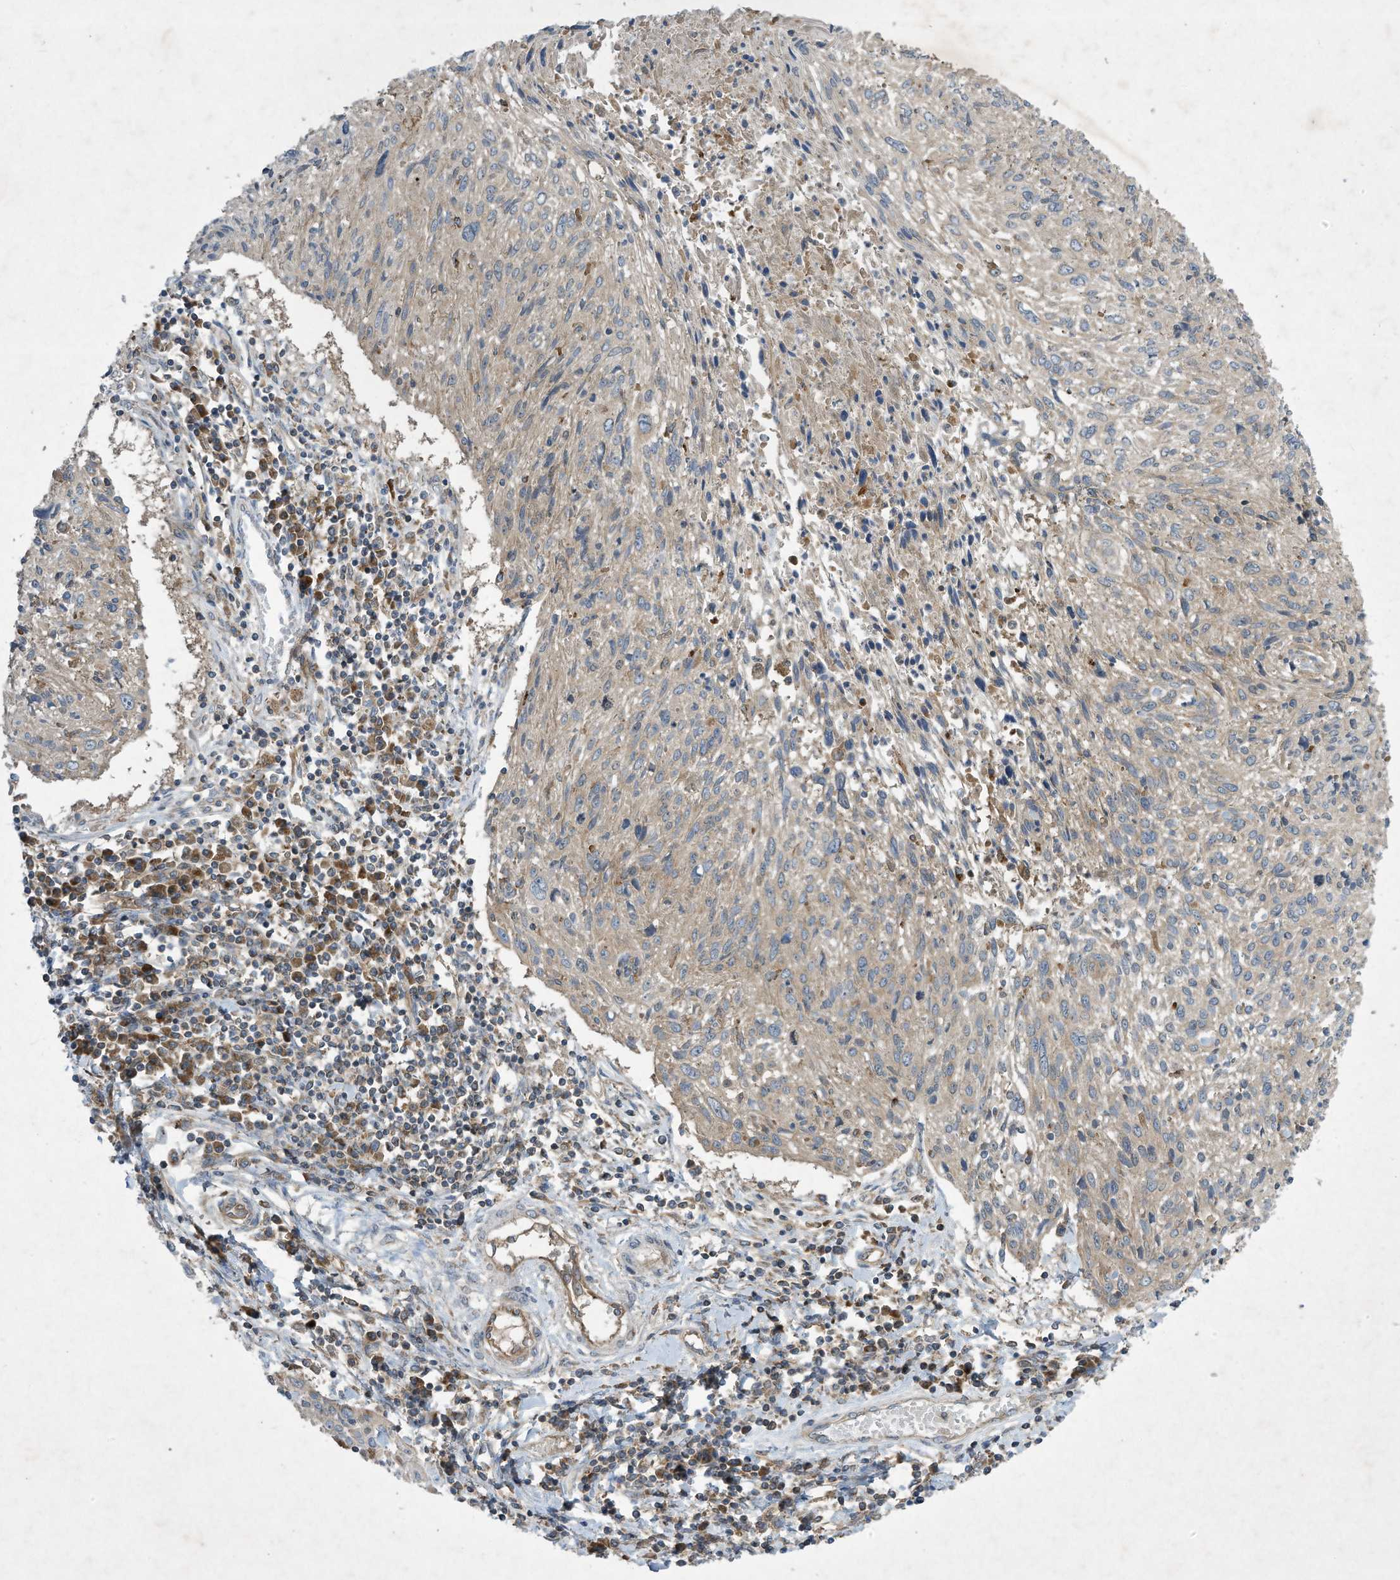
{"staining": {"intensity": "weak", "quantity": "<25%", "location": "cytoplasmic/membranous"}, "tissue": "cervical cancer", "cell_type": "Tumor cells", "image_type": "cancer", "snomed": [{"axis": "morphology", "description": "Squamous cell carcinoma, NOS"}, {"axis": "topography", "description": "Cervix"}], "caption": "Immunohistochemistry (IHC) histopathology image of neoplastic tissue: cervical cancer stained with DAB (3,3'-diaminobenzidine) exhibits no significant protein positivity in tumor cells.", "gene": "SYNJ2", "patient": {"sex": "female", "age": 51}}